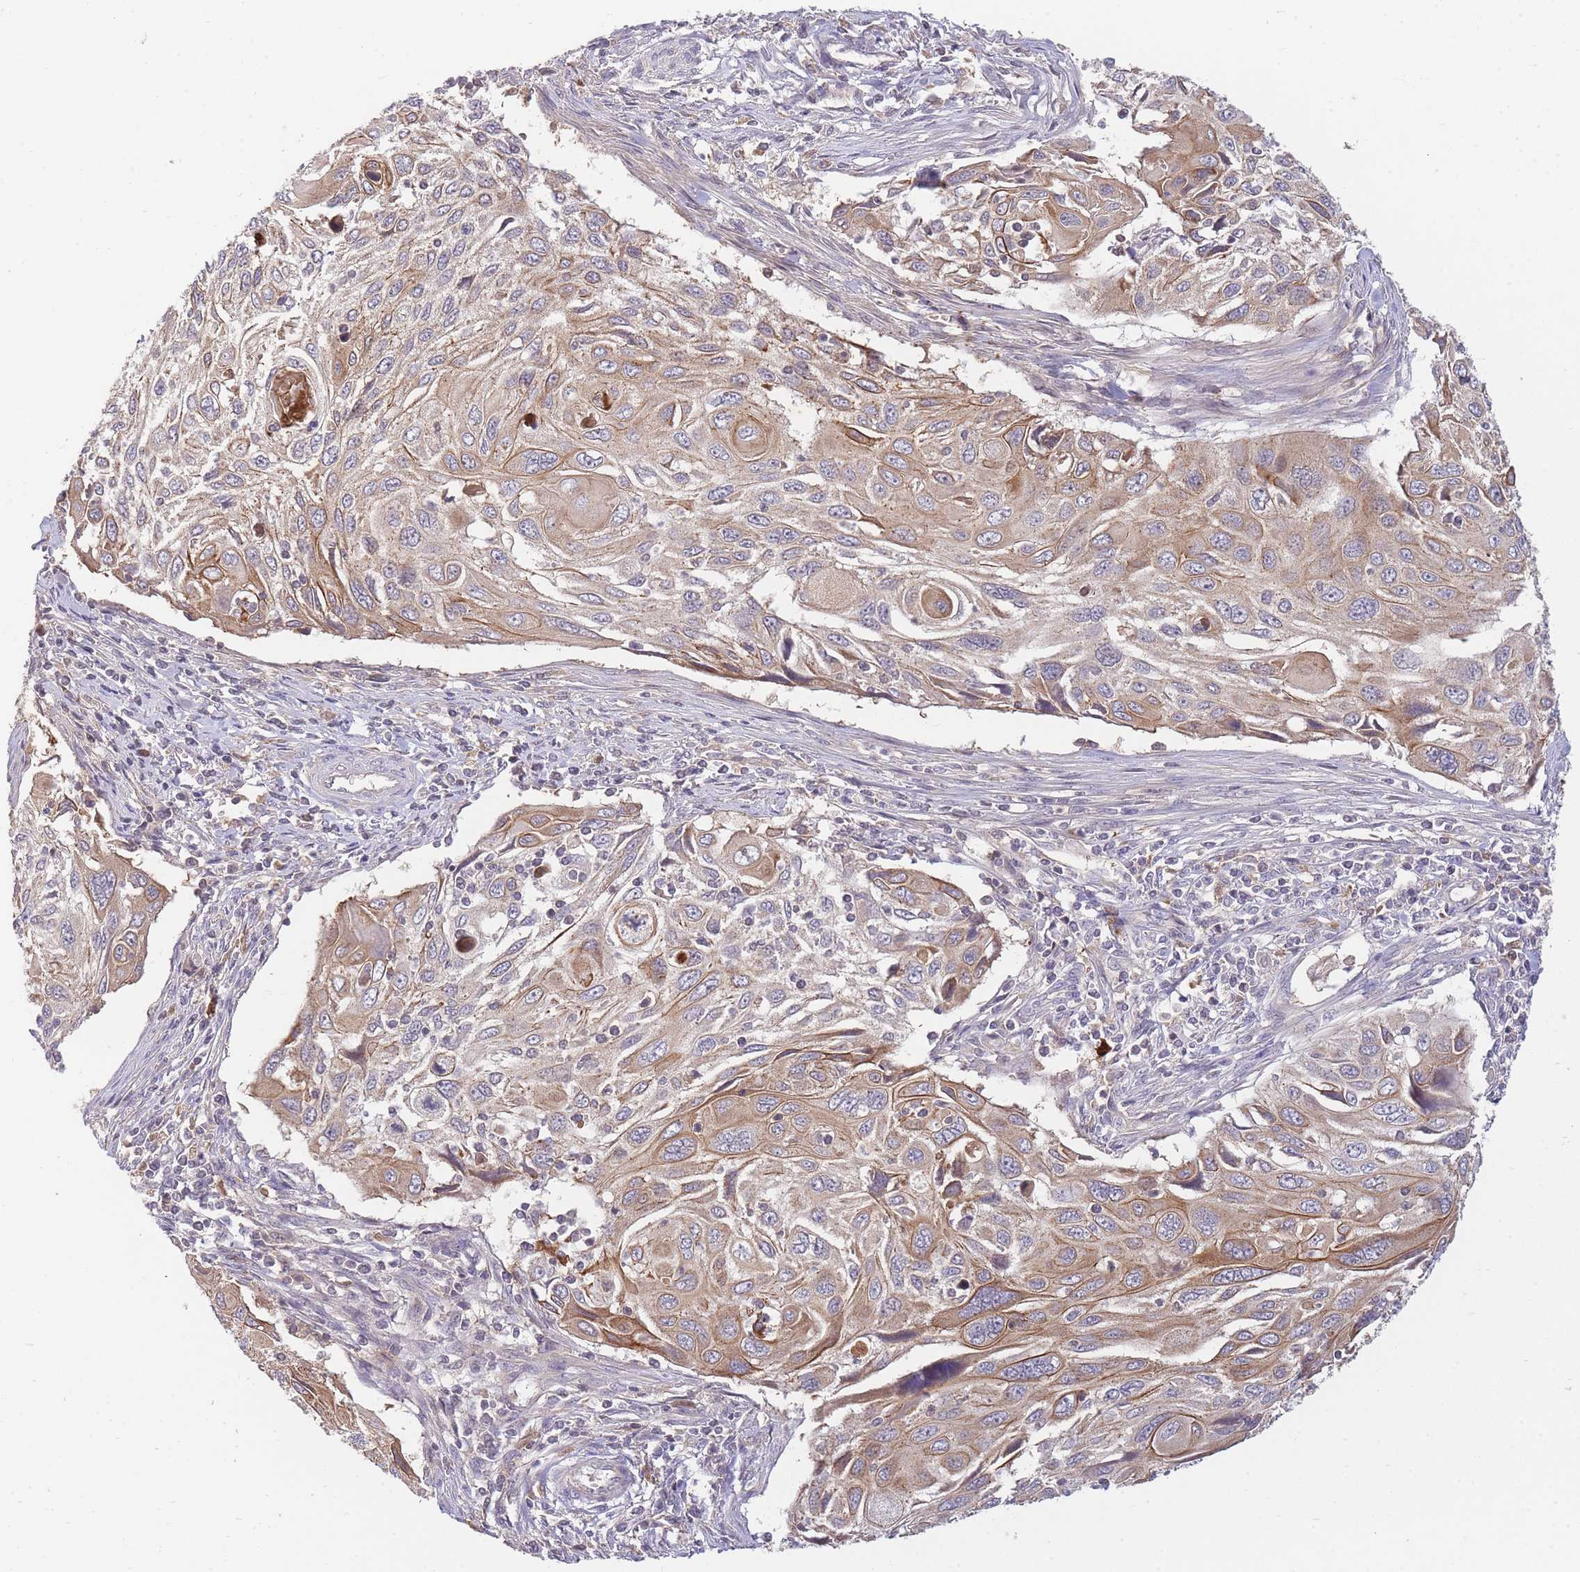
{"staining": {"intensity": "moderate", "quantity": "25%-75%", "location": "cytoplasmic/membranous"}, "tissue": "cervical cancer", "cell_type": "Tumor cells", "image_type": "cancer", "snomed": [{"axis": "morphology", "description": "Squamous cell carcinoma, NOS"}, {"axis": "topography", "description": "Cervix"}], "caption": "Immunohistochemical staining of cervical cancer displays medium levels of moderate cytoplasmic/membranous protein staining in about 25%-75% of tumor cells.", "gene": "RALGDS", "patient": {"sex": "female", "age": 70}}